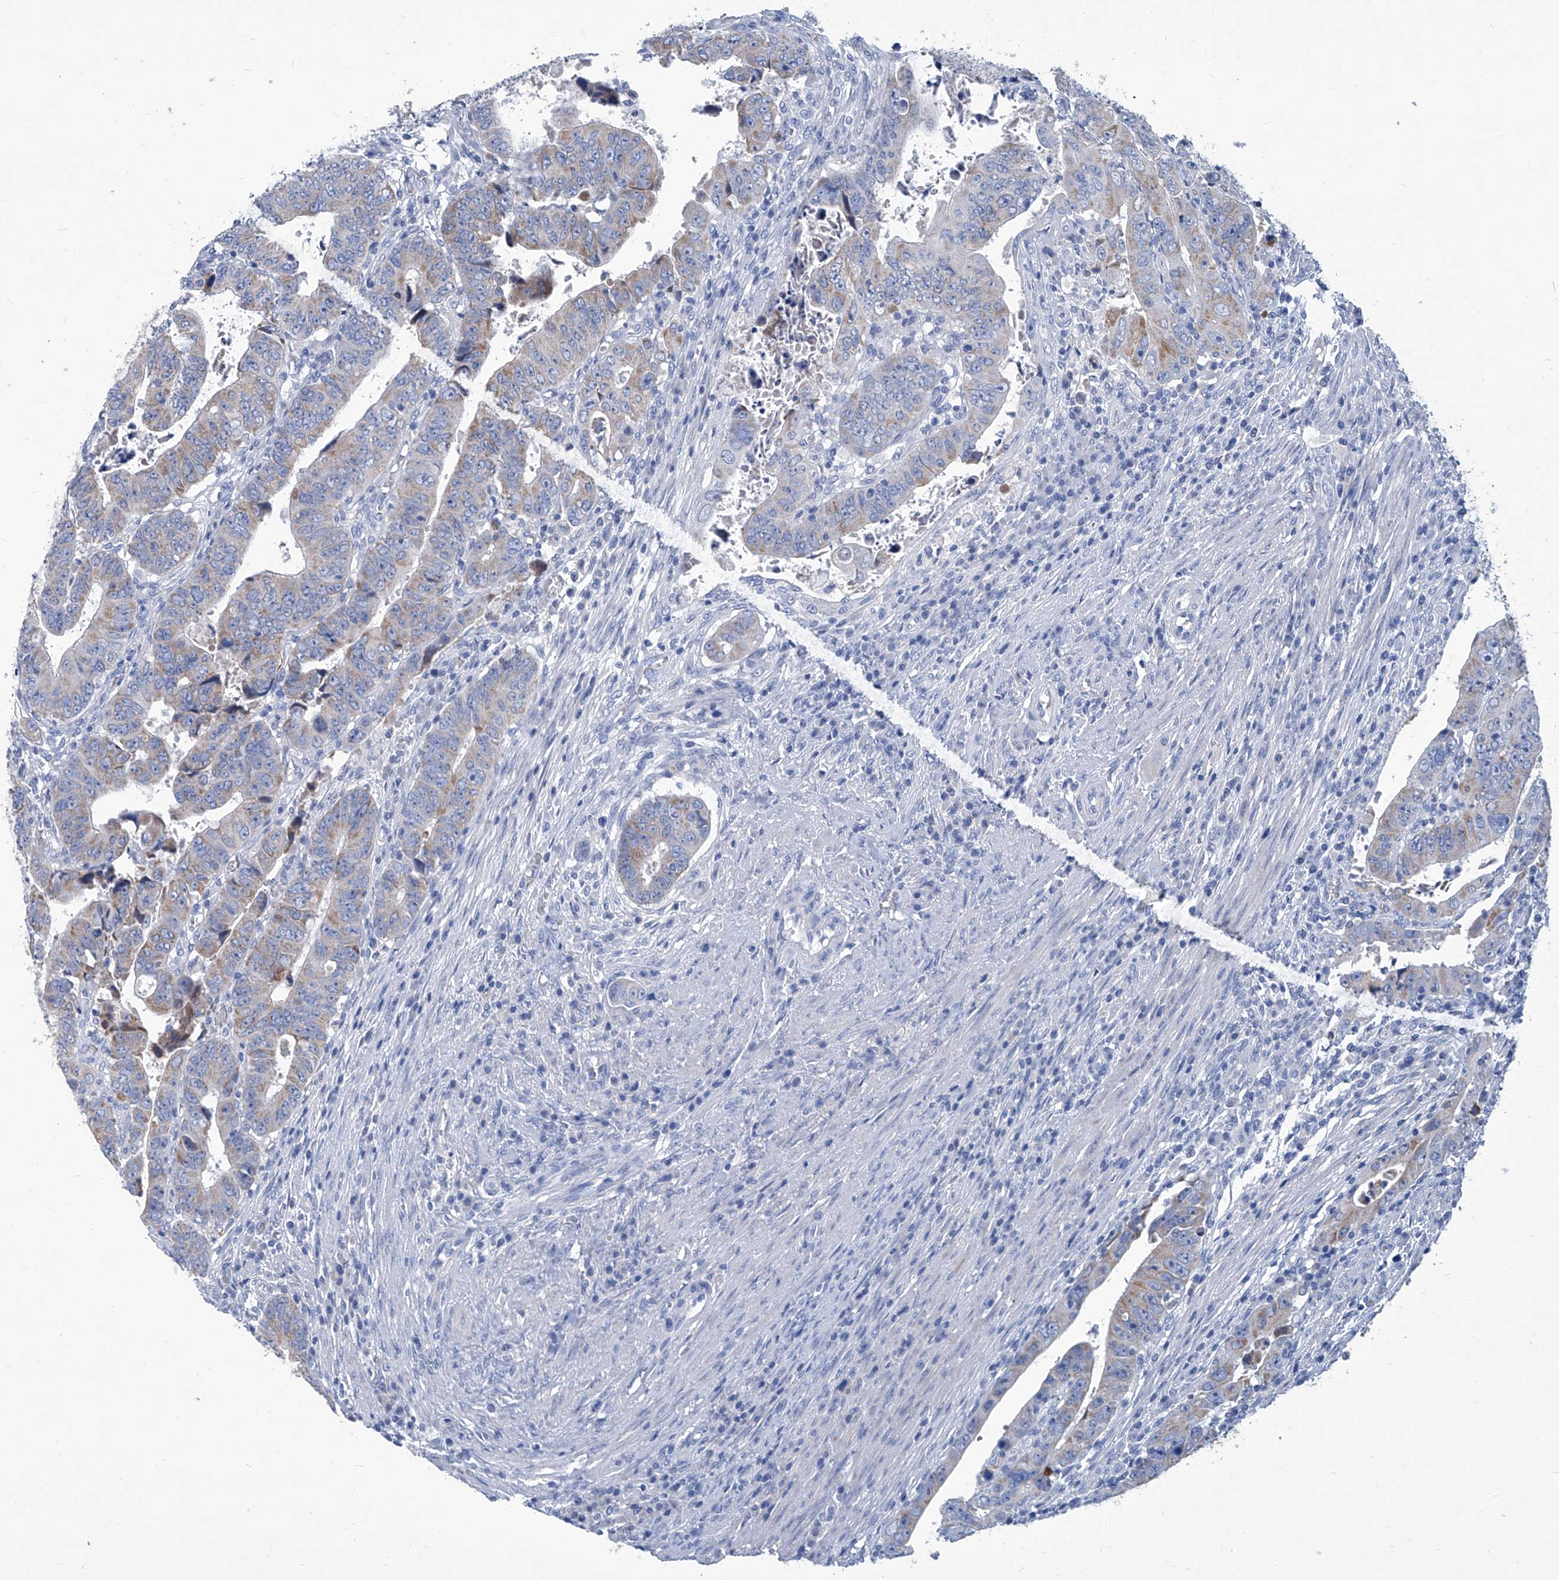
{"staining": {"intensity": "weak", "quantity": "25%-75%", "location": "cytoplasmic/membranous"}, "tissue": "colorectal cancer", "cell_type": "Tumor cells", "image_type": "cancer", "snomed": [{"axis": "morphology", "description": "Normal tissue, NOS"}, {"axis": "morphology", "description": "Adenocarcinoma, NOS"}, {"axis": "topography", "description": "Rectum"}], "caption": "Tumor cells reveal low levels of weak cytoplasmic/membranous positivity in about 25%-75% of cells in colorectal cancer.", "gene": "MTARC1", "patient": {"sex": "female", "age": 65}}